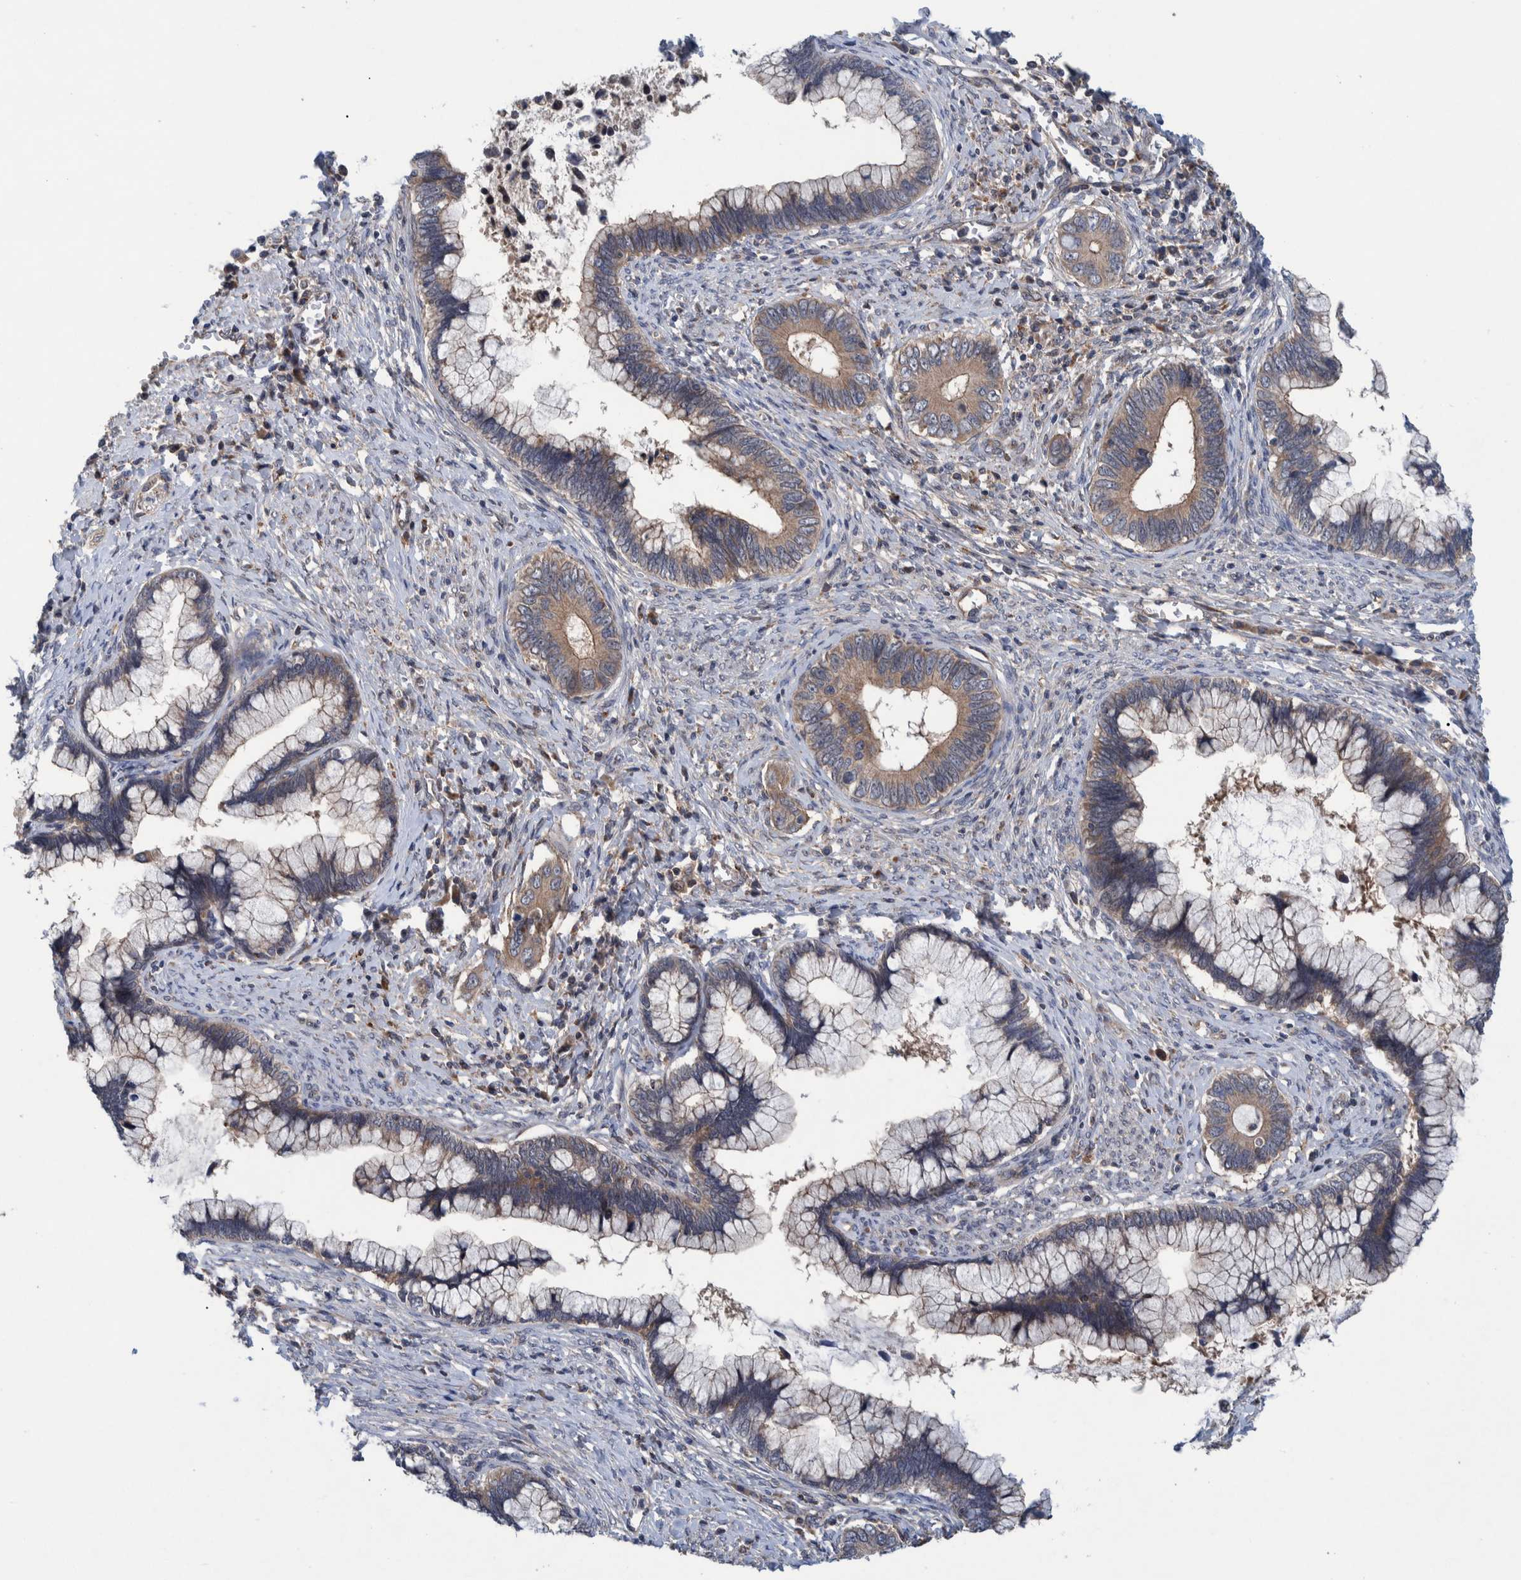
{"staining": {"intensity": "moderate", "quantity": ">75%", "location": "cytoplasmic/membranous"}, "tissue": "cervical cancer", "cell_type": "Tumor cells", "image_type": "cancer", "snomed": [{"axis": "morphology", "description": "Adenocarcinoma, NOS"}, {"axis": "topography", "description": "Cervix"}], "caption": "IHC image of neoplastic tissue: human cervical cancer (adenocarcinoma) stained using IHC shows medium levels of moderate protein expression localized specifically in the cytoplasmic/membranous of tumor cells, appearing as a cytoplasmic/membranous brown color.", "gene": "ITIH3", "patient": {"sex": "female", "age": 44}}